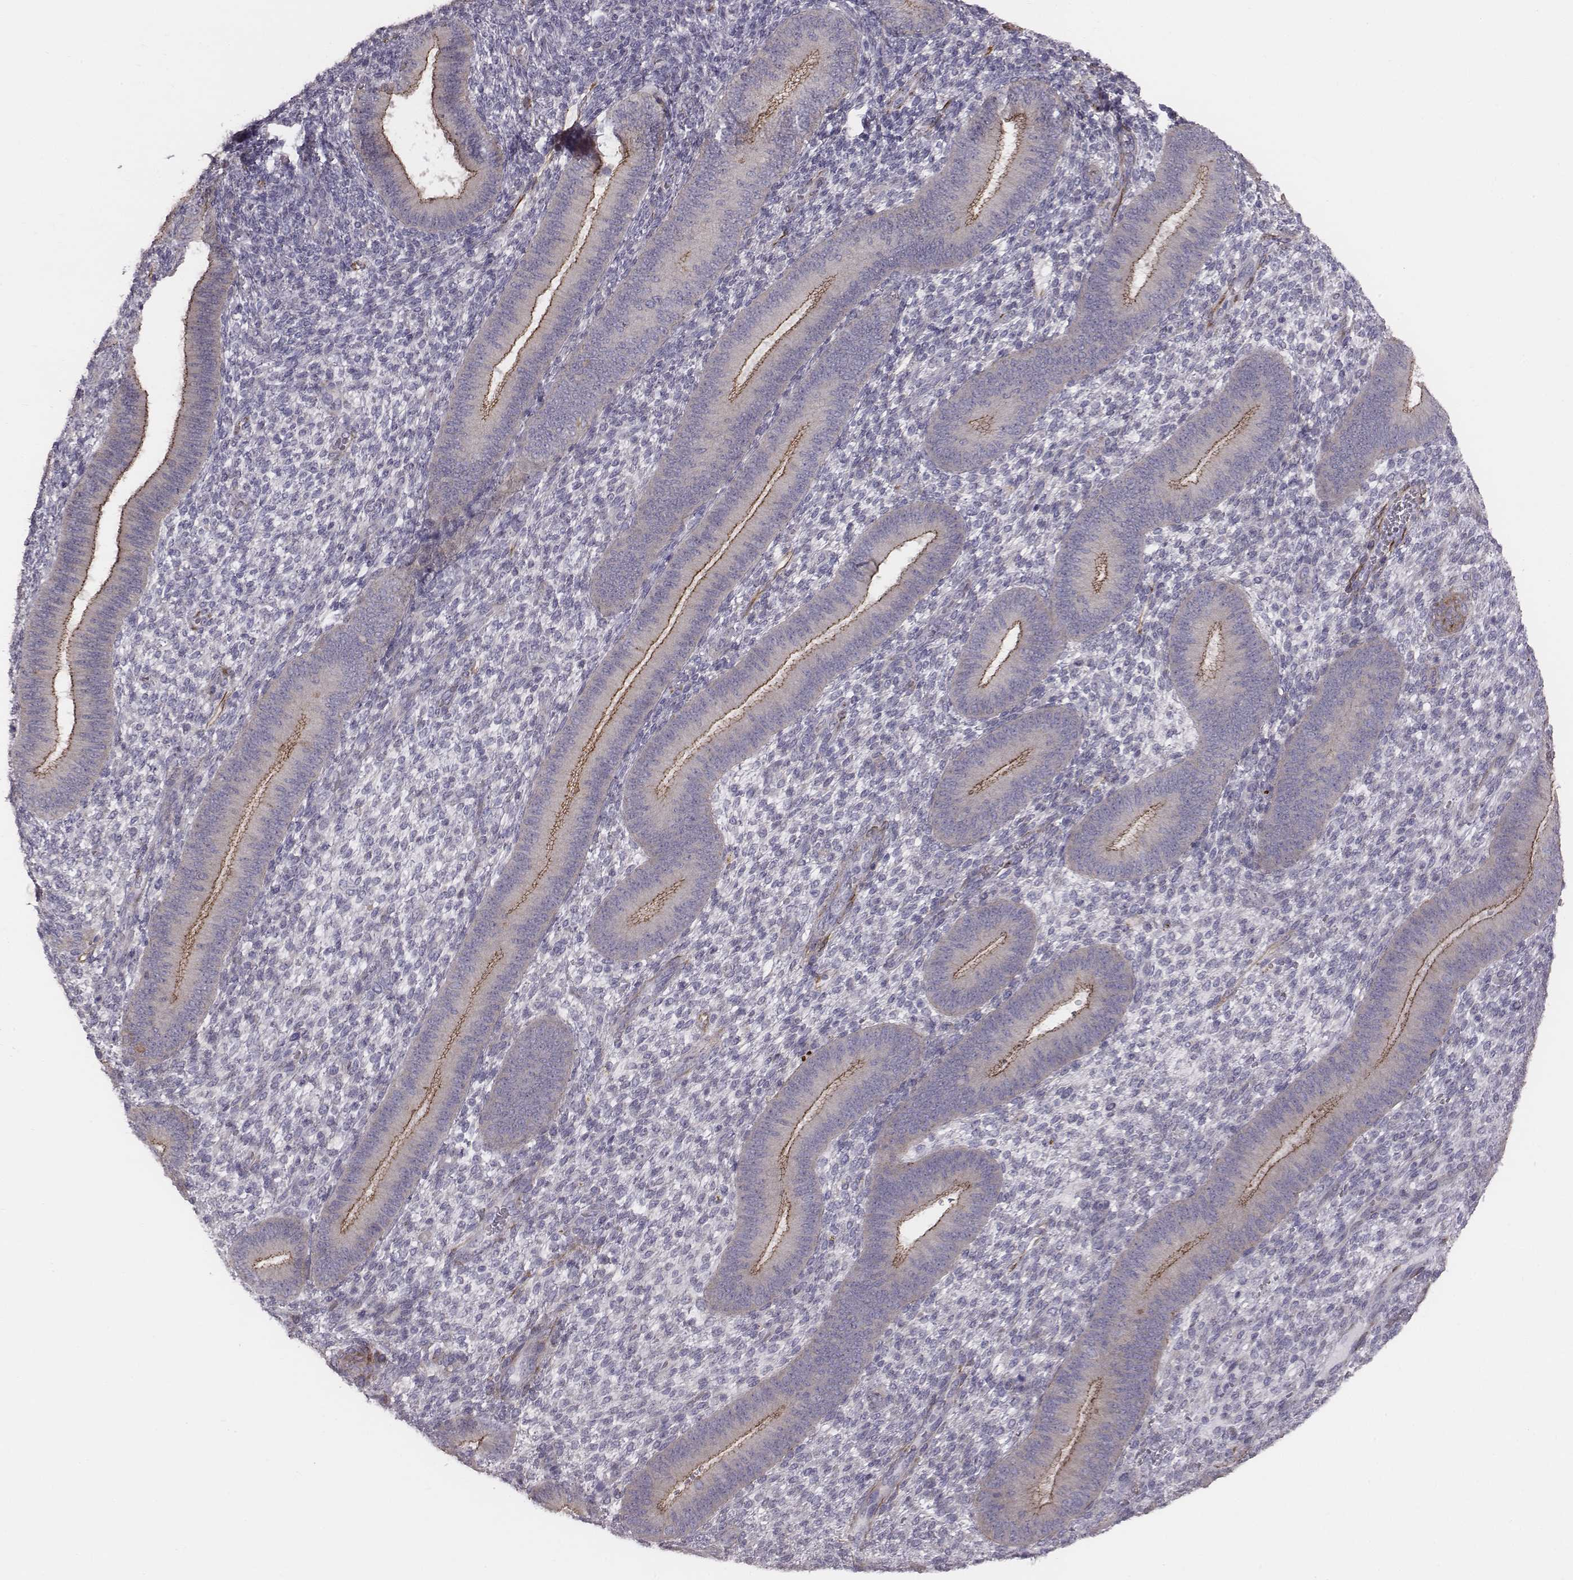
{"staining": {"intensity": "negative", "quantity": "none", "location": "none"}, "tissue": "endometrium", "cell_type": "Cells in endometrial stroma", "image_type": "normal", "snomed": [{"axis": "morphology", "description": "Normal tissue, NOS"}, {"axis": "topography", "description": "Endometrium"}], "caption": "Immunohistochemical staining of unremarkable endometrium exhibits no significant staining in cells in endometrial stroma.", "gene": "PRKCZ", "patient": {"sex": "female", "age": 39}}